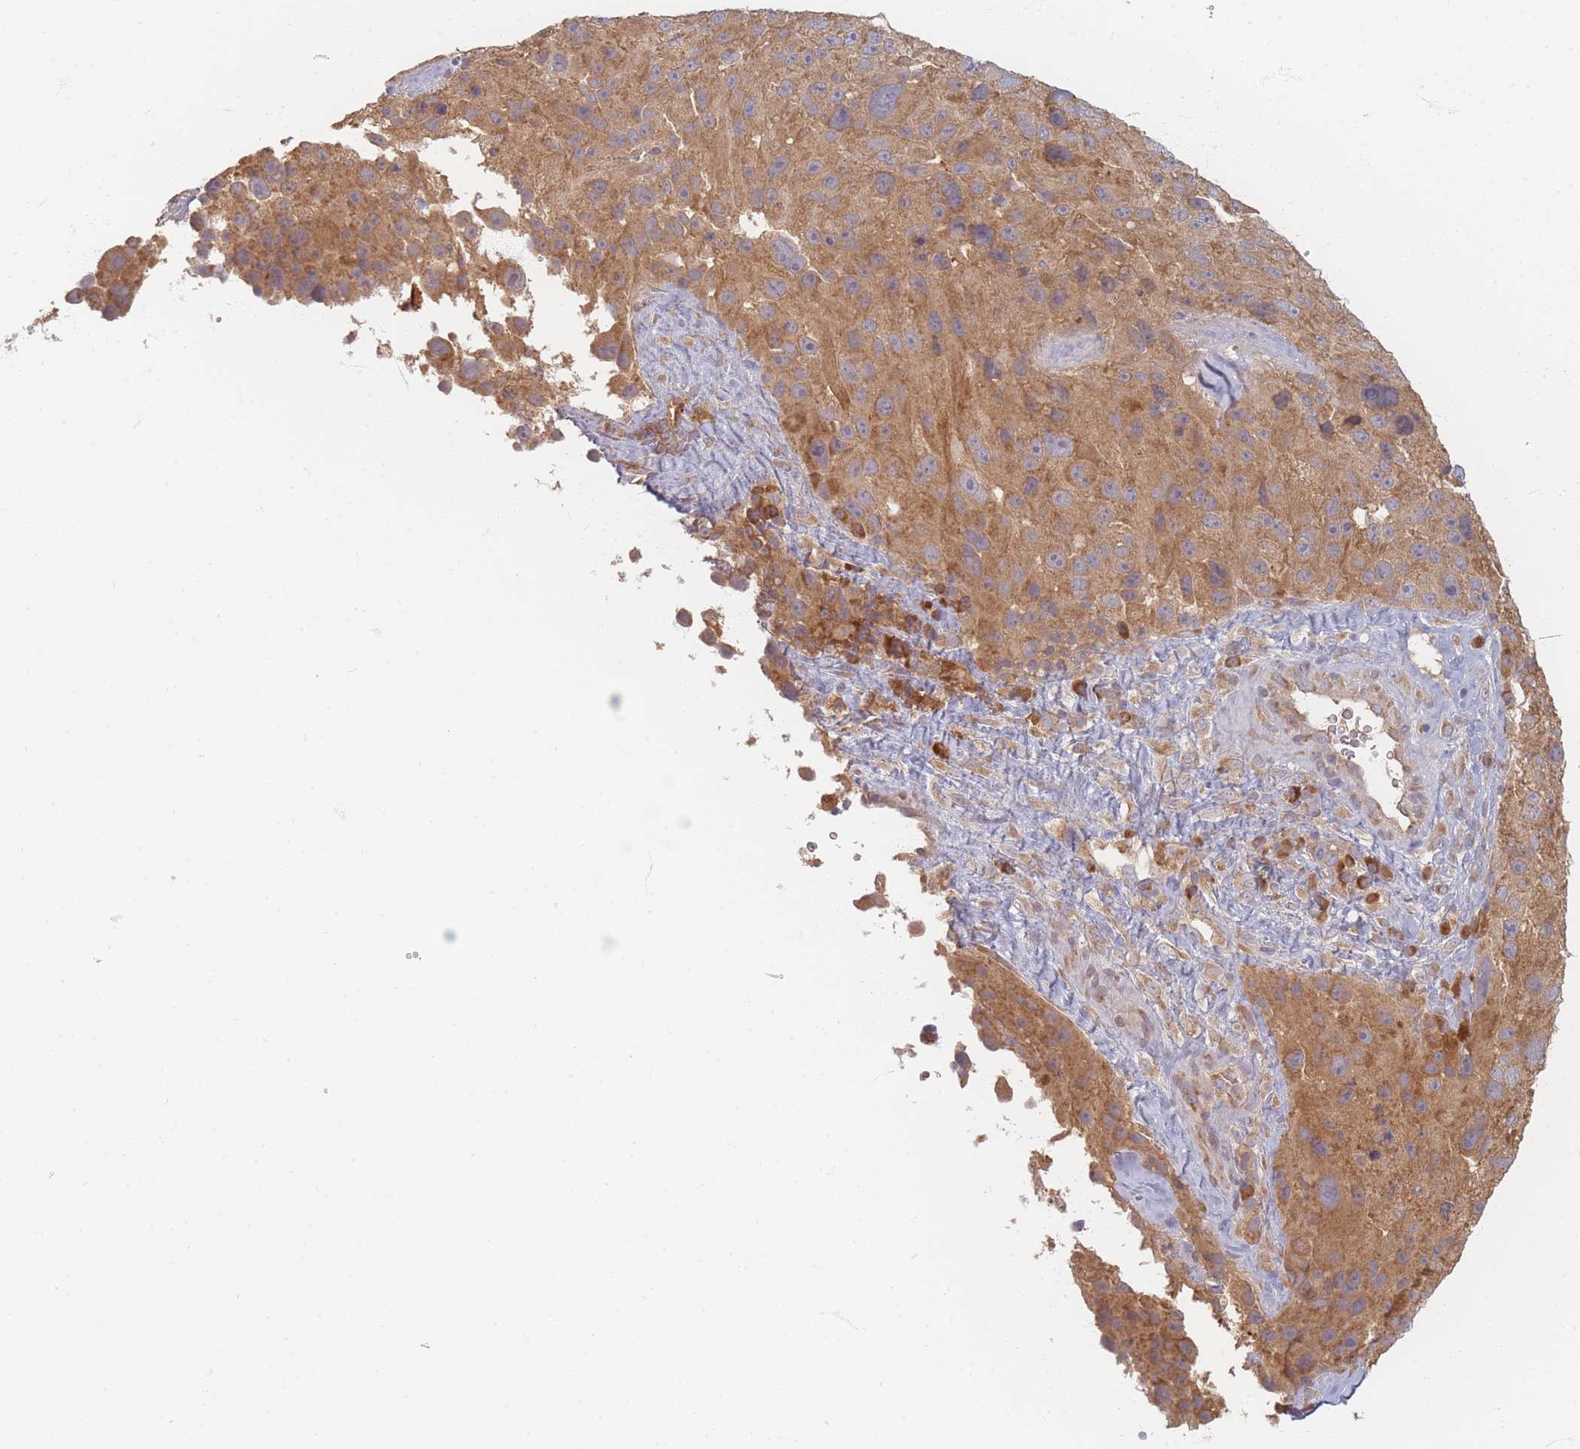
{"staining": {"intensity": "moderate", "quantity": ">75%", "location": "cytoplasmic/membranous"}, "tissue": "melanoma", "cell_type": "Tumor cells", "image_type": "cancer", "snomed": [{"axis": "morphology", "description": "Malignant melanoma, Metastatic site"}, {"axis": "topography", "description": "Lymph node"}], "caption": "A histopathology image of melanoma stained for a protein displays moderate cytoplasmic/membranous brown staining in tumor cells. (brown staining indicates protein expression, while blue staining denotes nuclei).", "gene": "SLC35F3", "patient": {"sex": "male", "age": 62}}